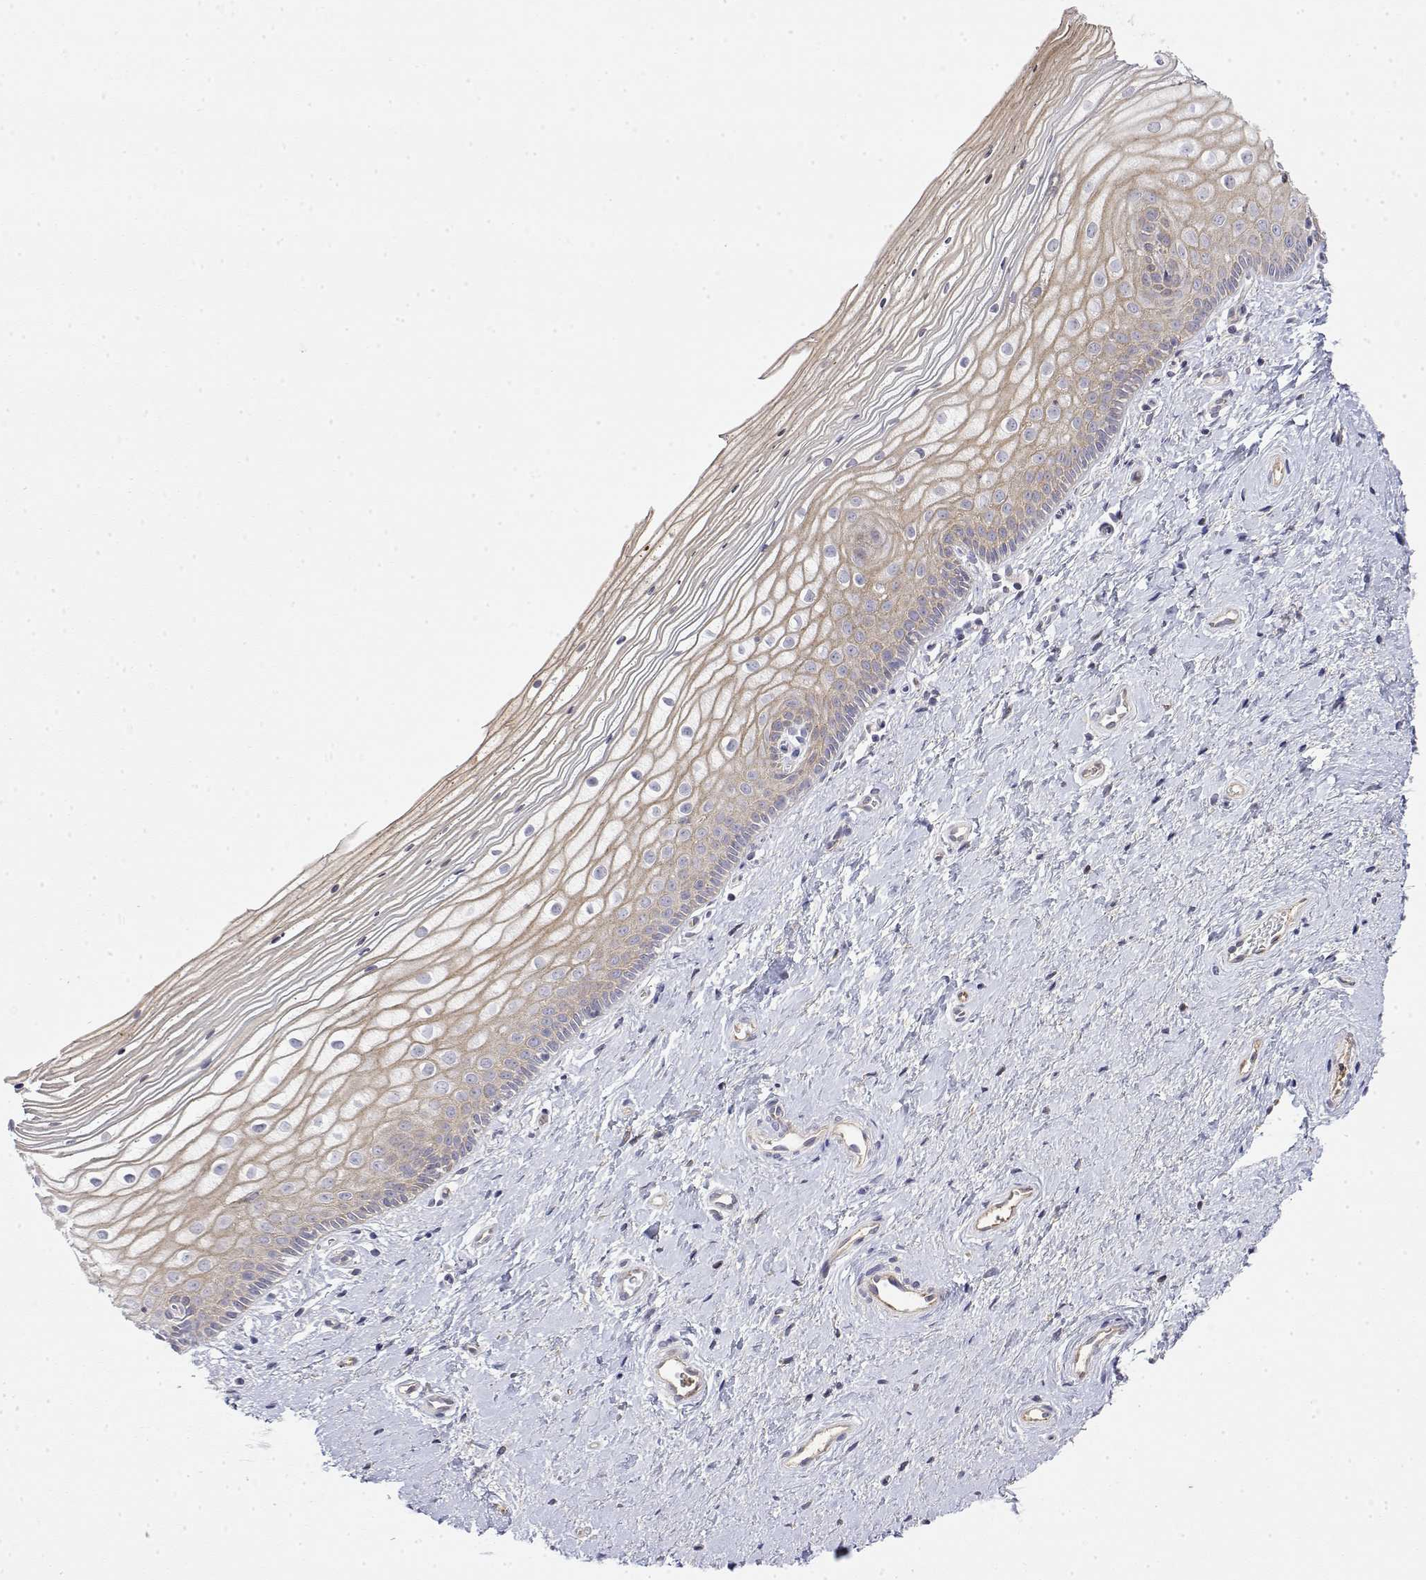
{"staining": {"intensity": "negative", "quantity": "none", "location": "none"}, "tissue": "vagina", "cell_type": "Squamous epithelial cells", "image_type": "normal", "snomed": [{"axis": "morphology", "description": "Normal tissue, NOS"}, {"axis": "topography", "description": "Vagina"}], "caption": "Immunohistochemistry (IHC) micrograph of benign vagina: human vagina stained with DAB displays no significant protein positivity in squamous epithelial cells.", "gene": "IGFBP4", "patient": {"sex": "female", "age": 39}}